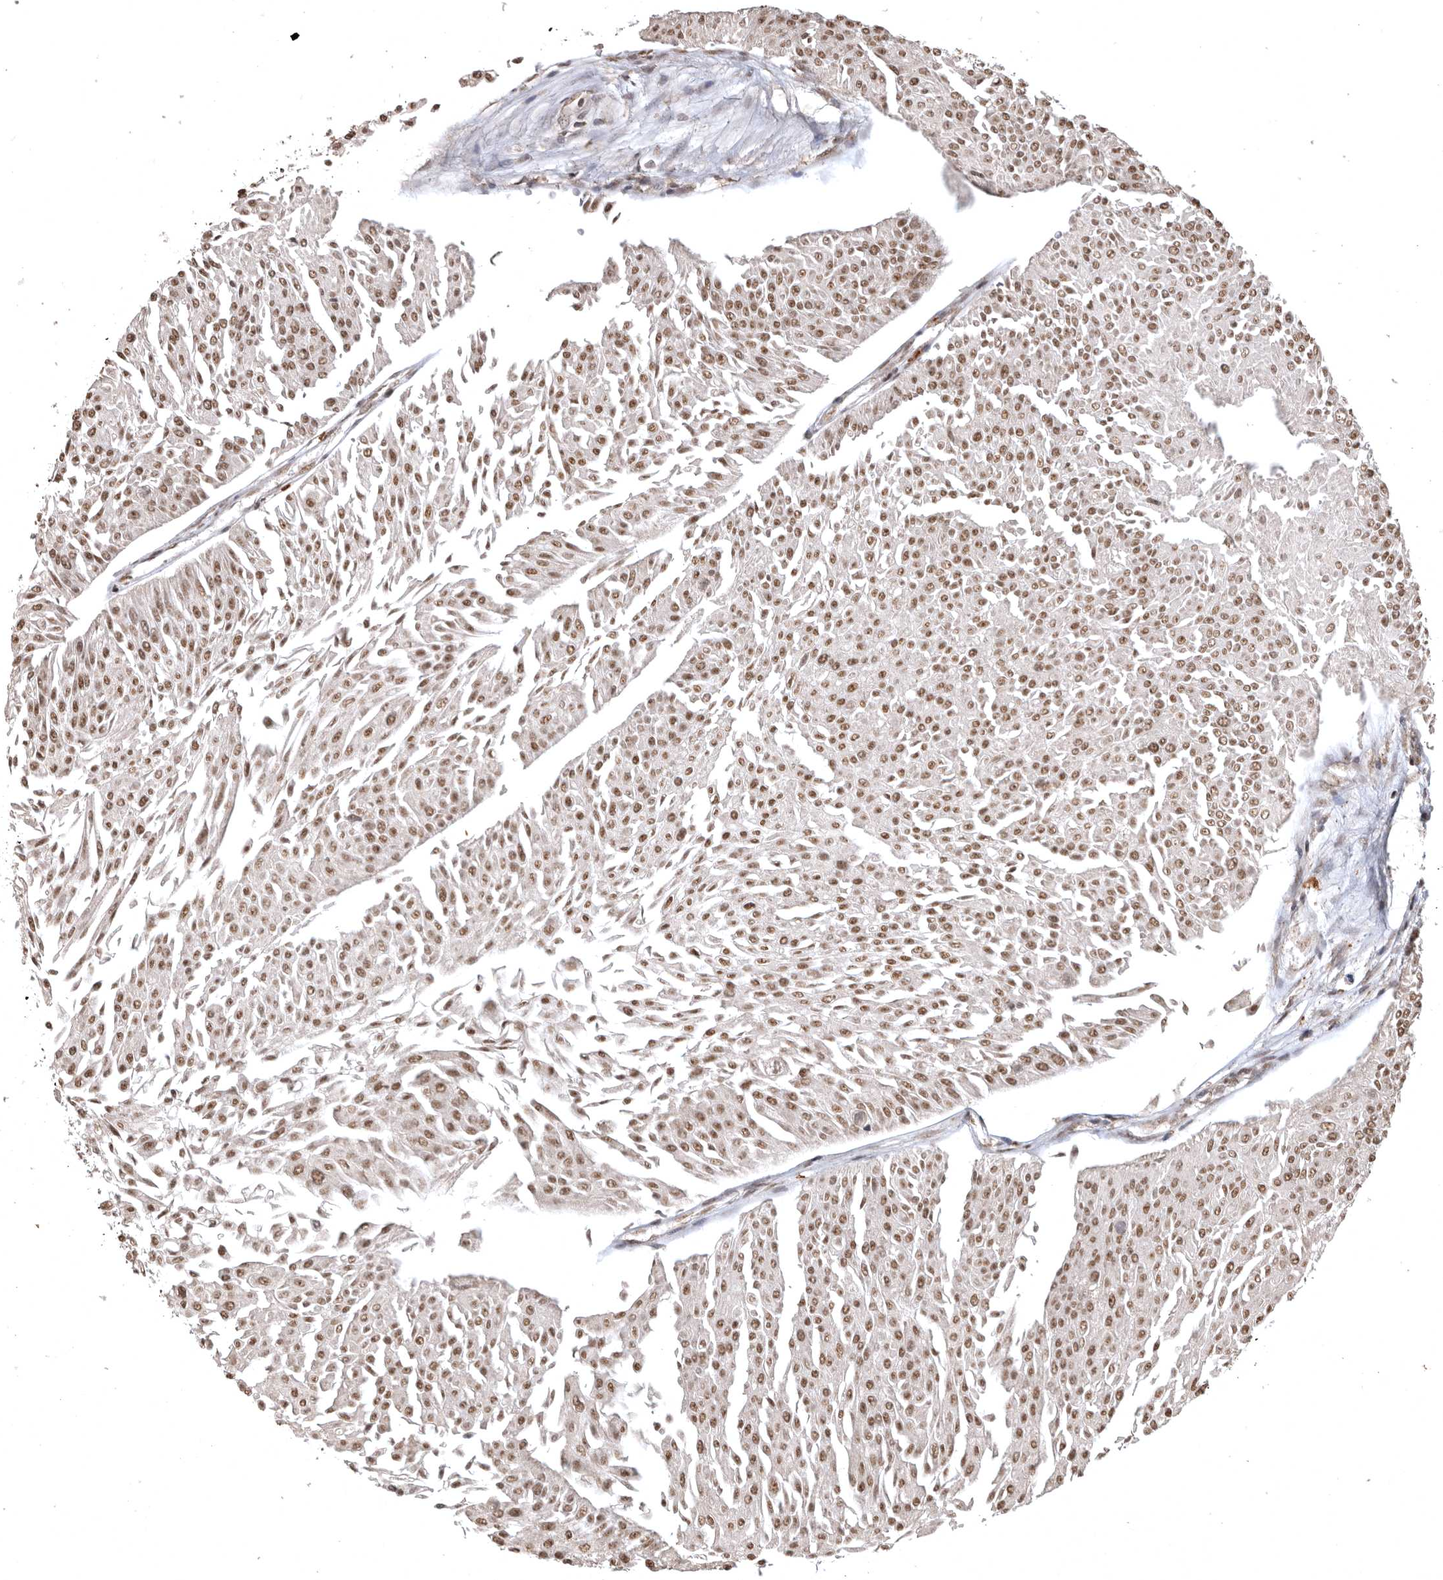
{"staining": {"intensity": "moderate", "quantity": ">75%", "location": "nuclear"}, "tissue": "urothelial cancer", "cell_type": "Tumor cells", "image_type": "cancer", "snomed": [{"axis": "morphology", "description": "Urothelial carcinoma, Low grade"}, {"axis": "topography", "description": "Urinary bladder"}], "caption": "This histopathology image demonstrates IHC staining of human urothelial carcinoma (low-grade), with medium moderate nuclear positivity in about >75% of tumor cells.", "gene": "CBLL1", "patient": {"sex": "male", "age": 67}}